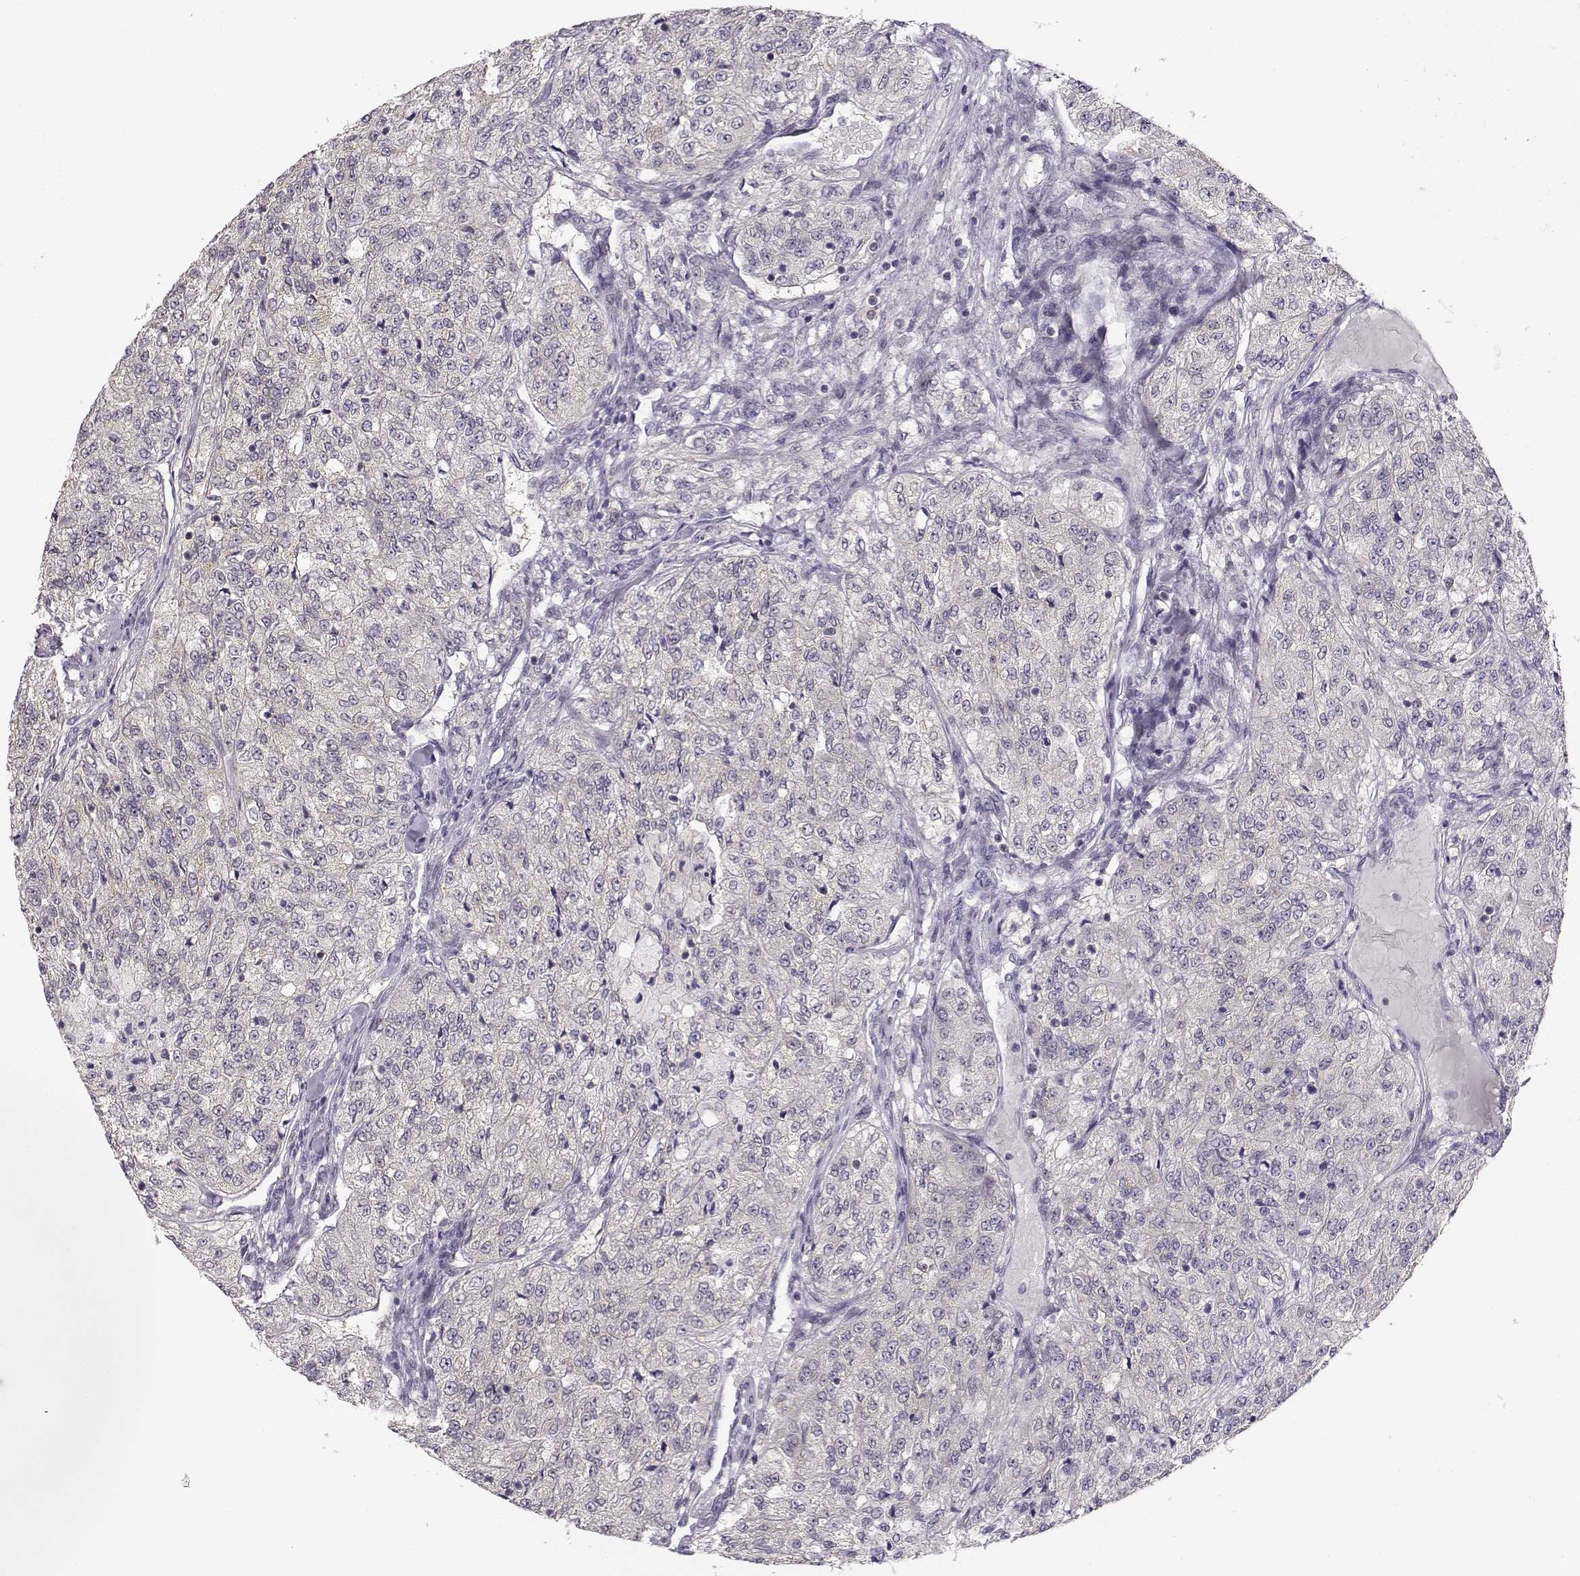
{"staining": {"intensity": "negative", "quantity": "none", "location": "none"}, "tissue": "renal cancer", "cell_type": "Tumor cells", "image_type": "cancer", "snomed": [{"axis": "morphology", "description": "Adenocarcinoma, NOS"}, {"axis": "topography", "description": "Kidney"}], "caption": "This is an immunohistochemistry histopathology image of renal cancer. There is no positivity in tumor cells.", "gene": "TEPP", "patient": {"sex": "female", "age": 63}}